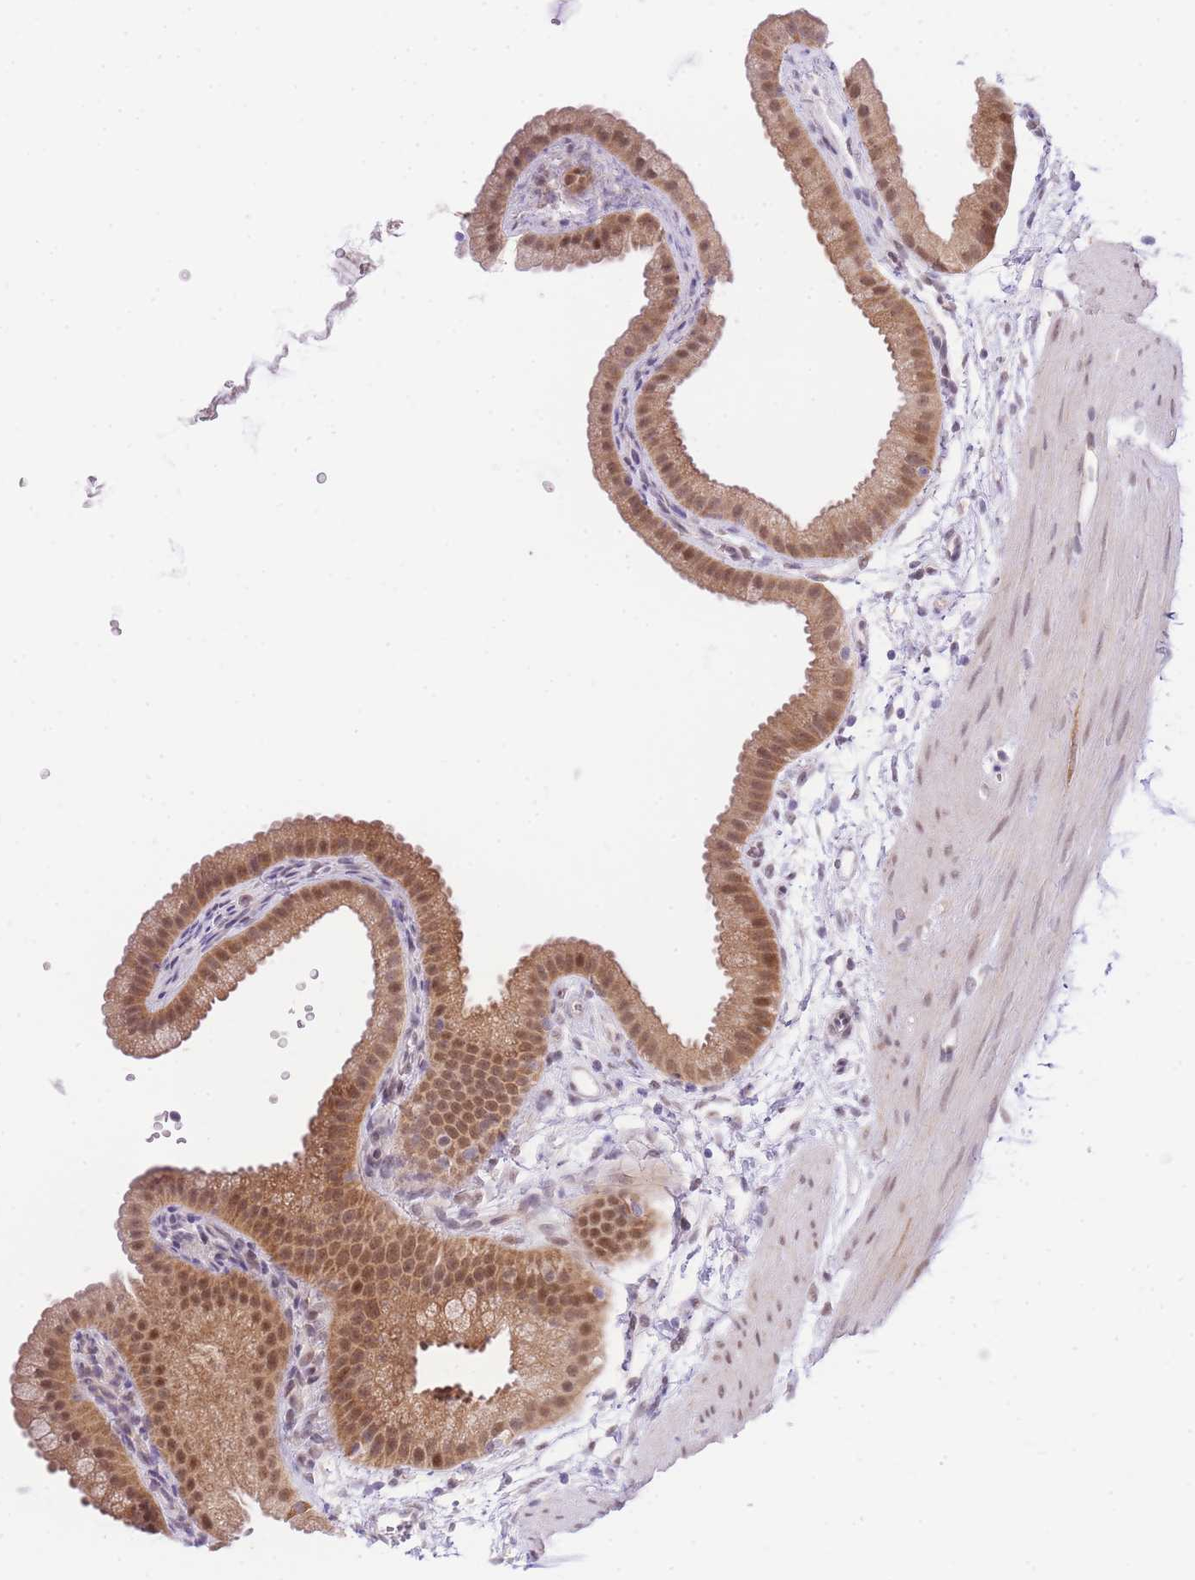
{"staining": {"intensity": "moderate", "quantity": ">75%", "location": "cytoplasmic/membranous,nuclear"}, "tissue": "gallbladder", "cell_type": "Glandular cells", "image_type": "normal", "snomed": [{"axis": "morphology", "description": "Normal tissue, NOS"}, {"axis": "topography", "description": "Gallbladder"}], "caption": "Brown immunohistochemical staining in unremarkable gallbladder displays moderate cytoplasmic/membranous,nuclear staining in about >75% of glandular cells.", "gene": "UBXN7", "patient": {"sex": "female", "age": 64}}